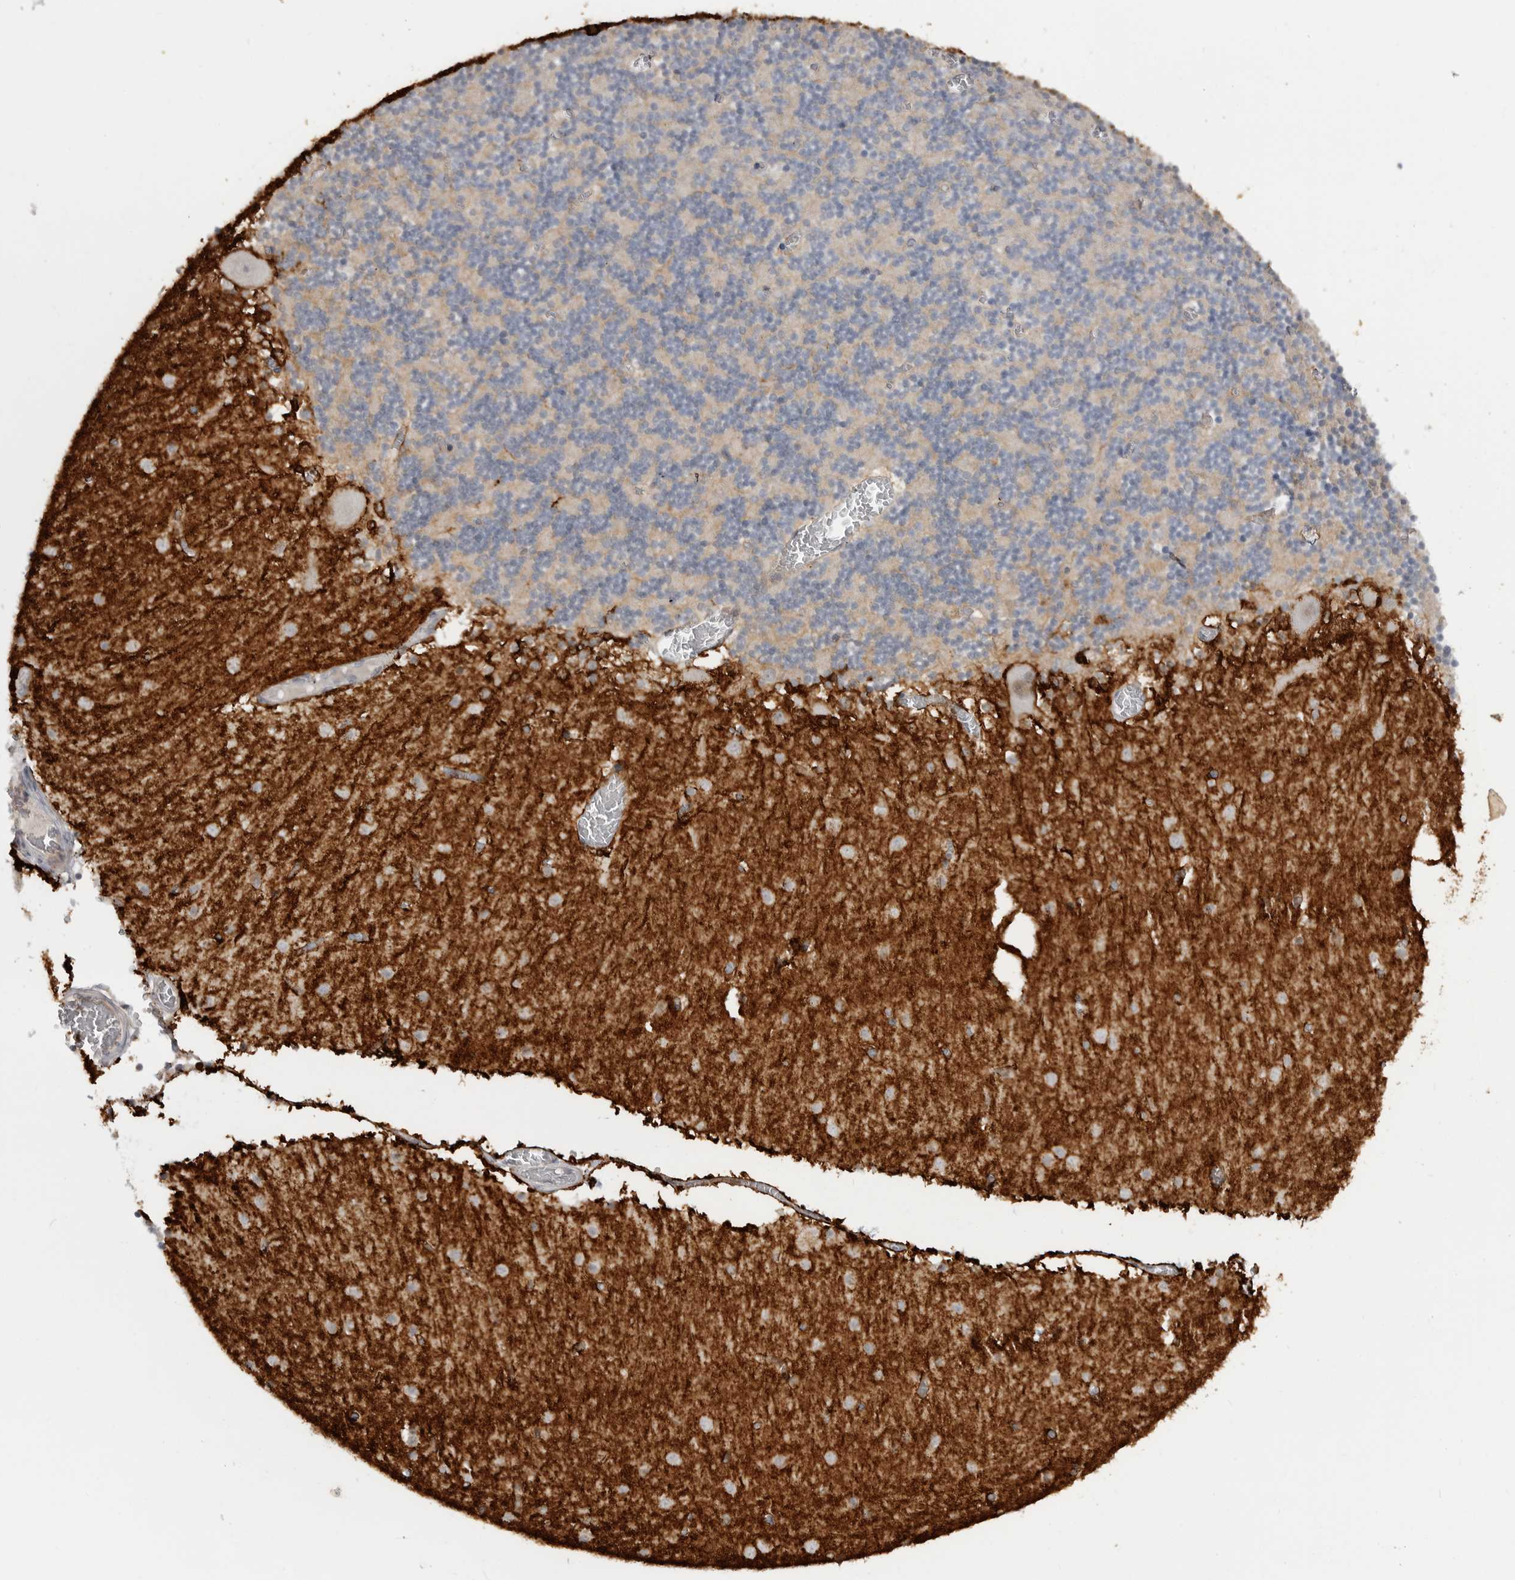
{"staining": {"intensity": "weak", "quantity": "<25%", "location": "cytoplasmic/membranous"}, "tissue": "cerebellum", "cell_type": "Cells in granular layer", "image_type": "normal", "snomed": [{"axis": "morphology", "description": "Normal tissue, NOS"}, {"axis": "topography", "description": "Cerebellum"}], "caption": "Image shows no significant protein positivity in cells in granular layer of unremarkable cerebellum.", "gene": "PLEKHF1", "patient": {"sex": "female", "age": 28}}